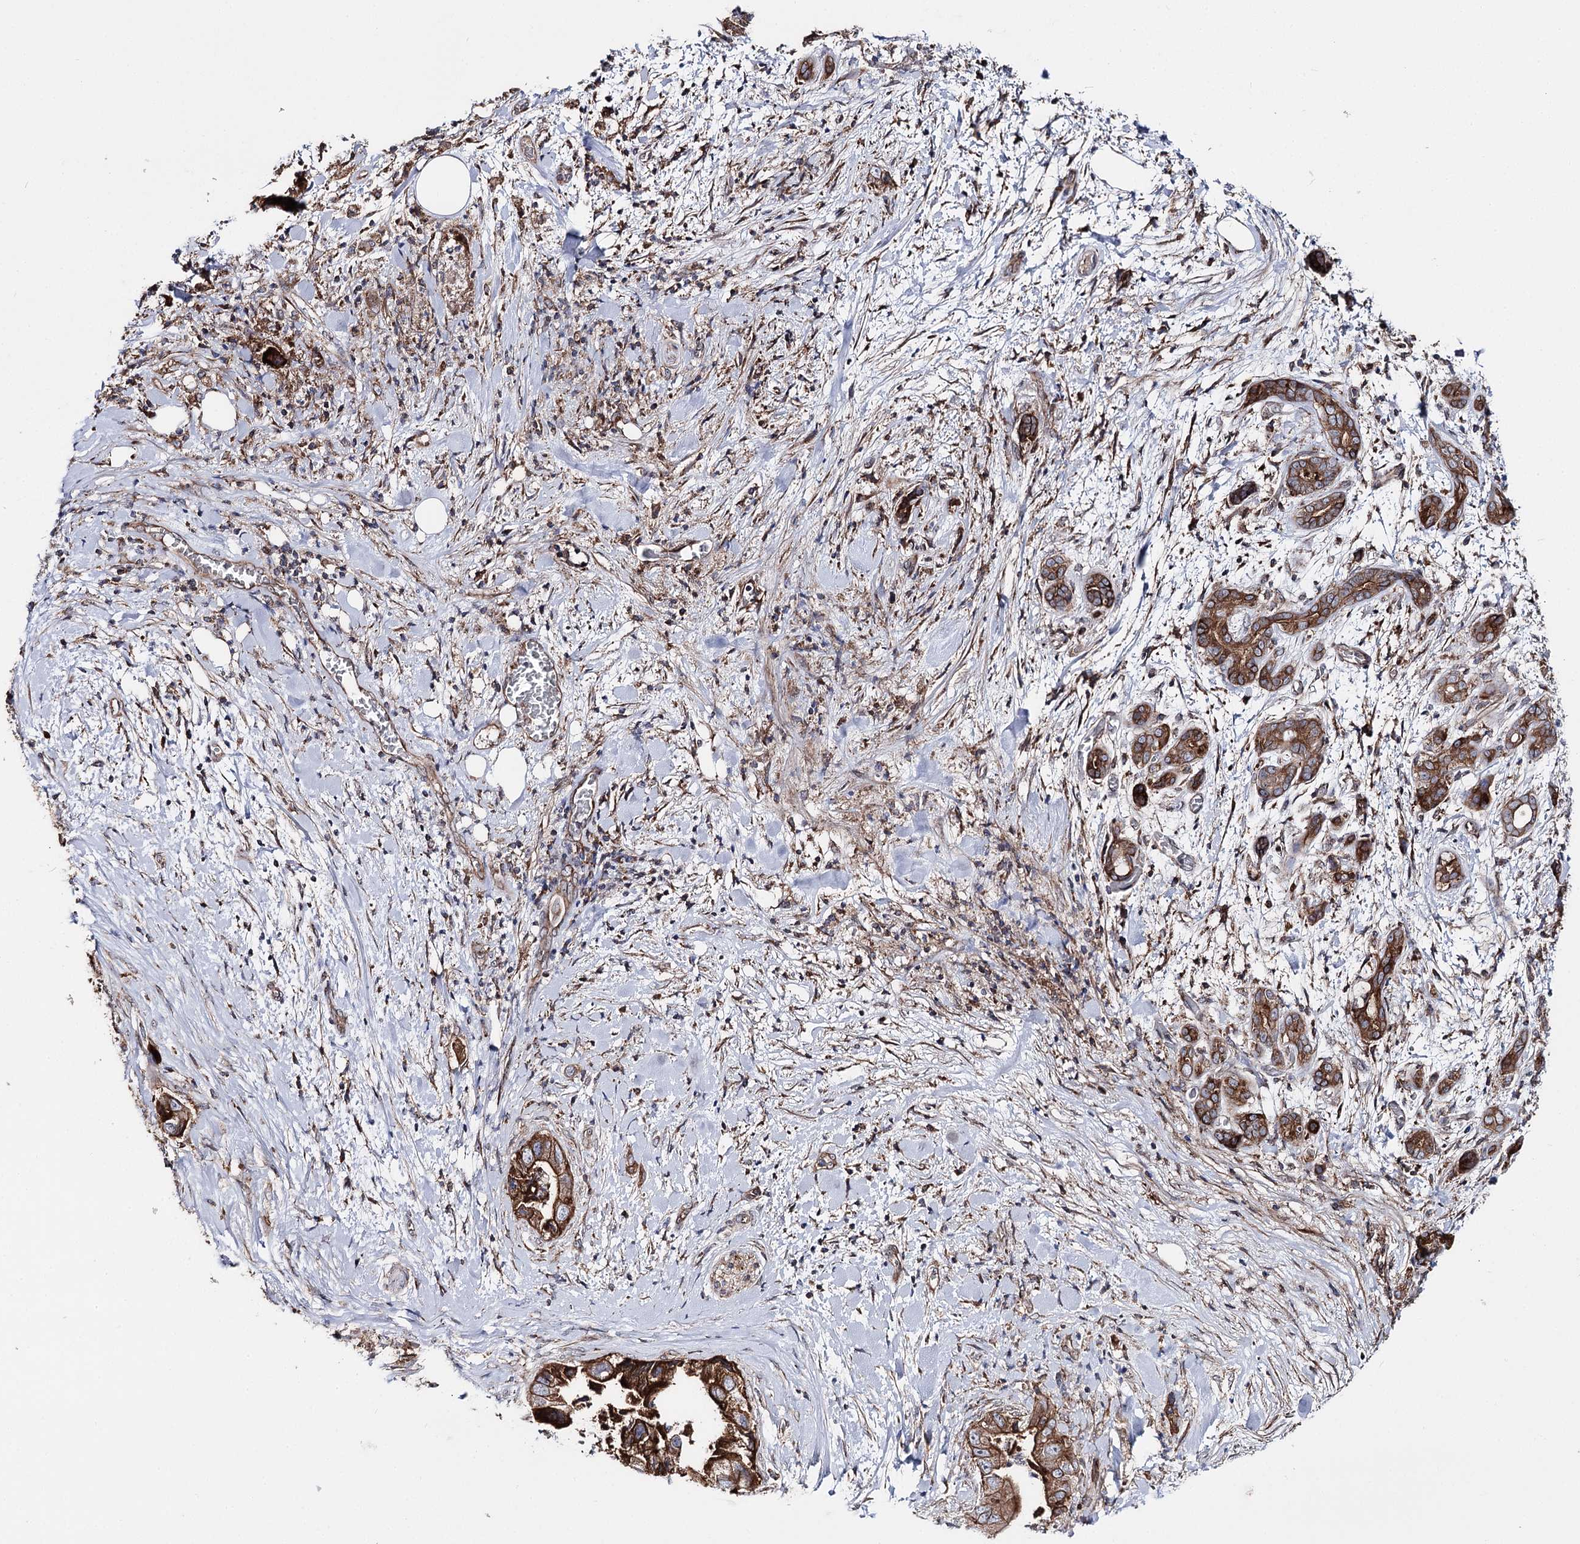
{"staining": {"intensity": "strong", "quantity": ">75%", "location": "cytoplasmic/membranous"}, "tissue": "pancreatic cancer", "cell_type": "Tumor cells", "image_type": "cancer", "snomed": [{"axis": "morphology", "description": "Adenocarcinoma, NOS"}, {"axis": "topography", "description": "Pancreas"}], "caption": "Pancreatic cancer stained for a protein displays strong cytoplasmic/membranous positivity in tumor cells.", "gene": "MSANTD2", "patient": {"sex": "female", "age": 78}}